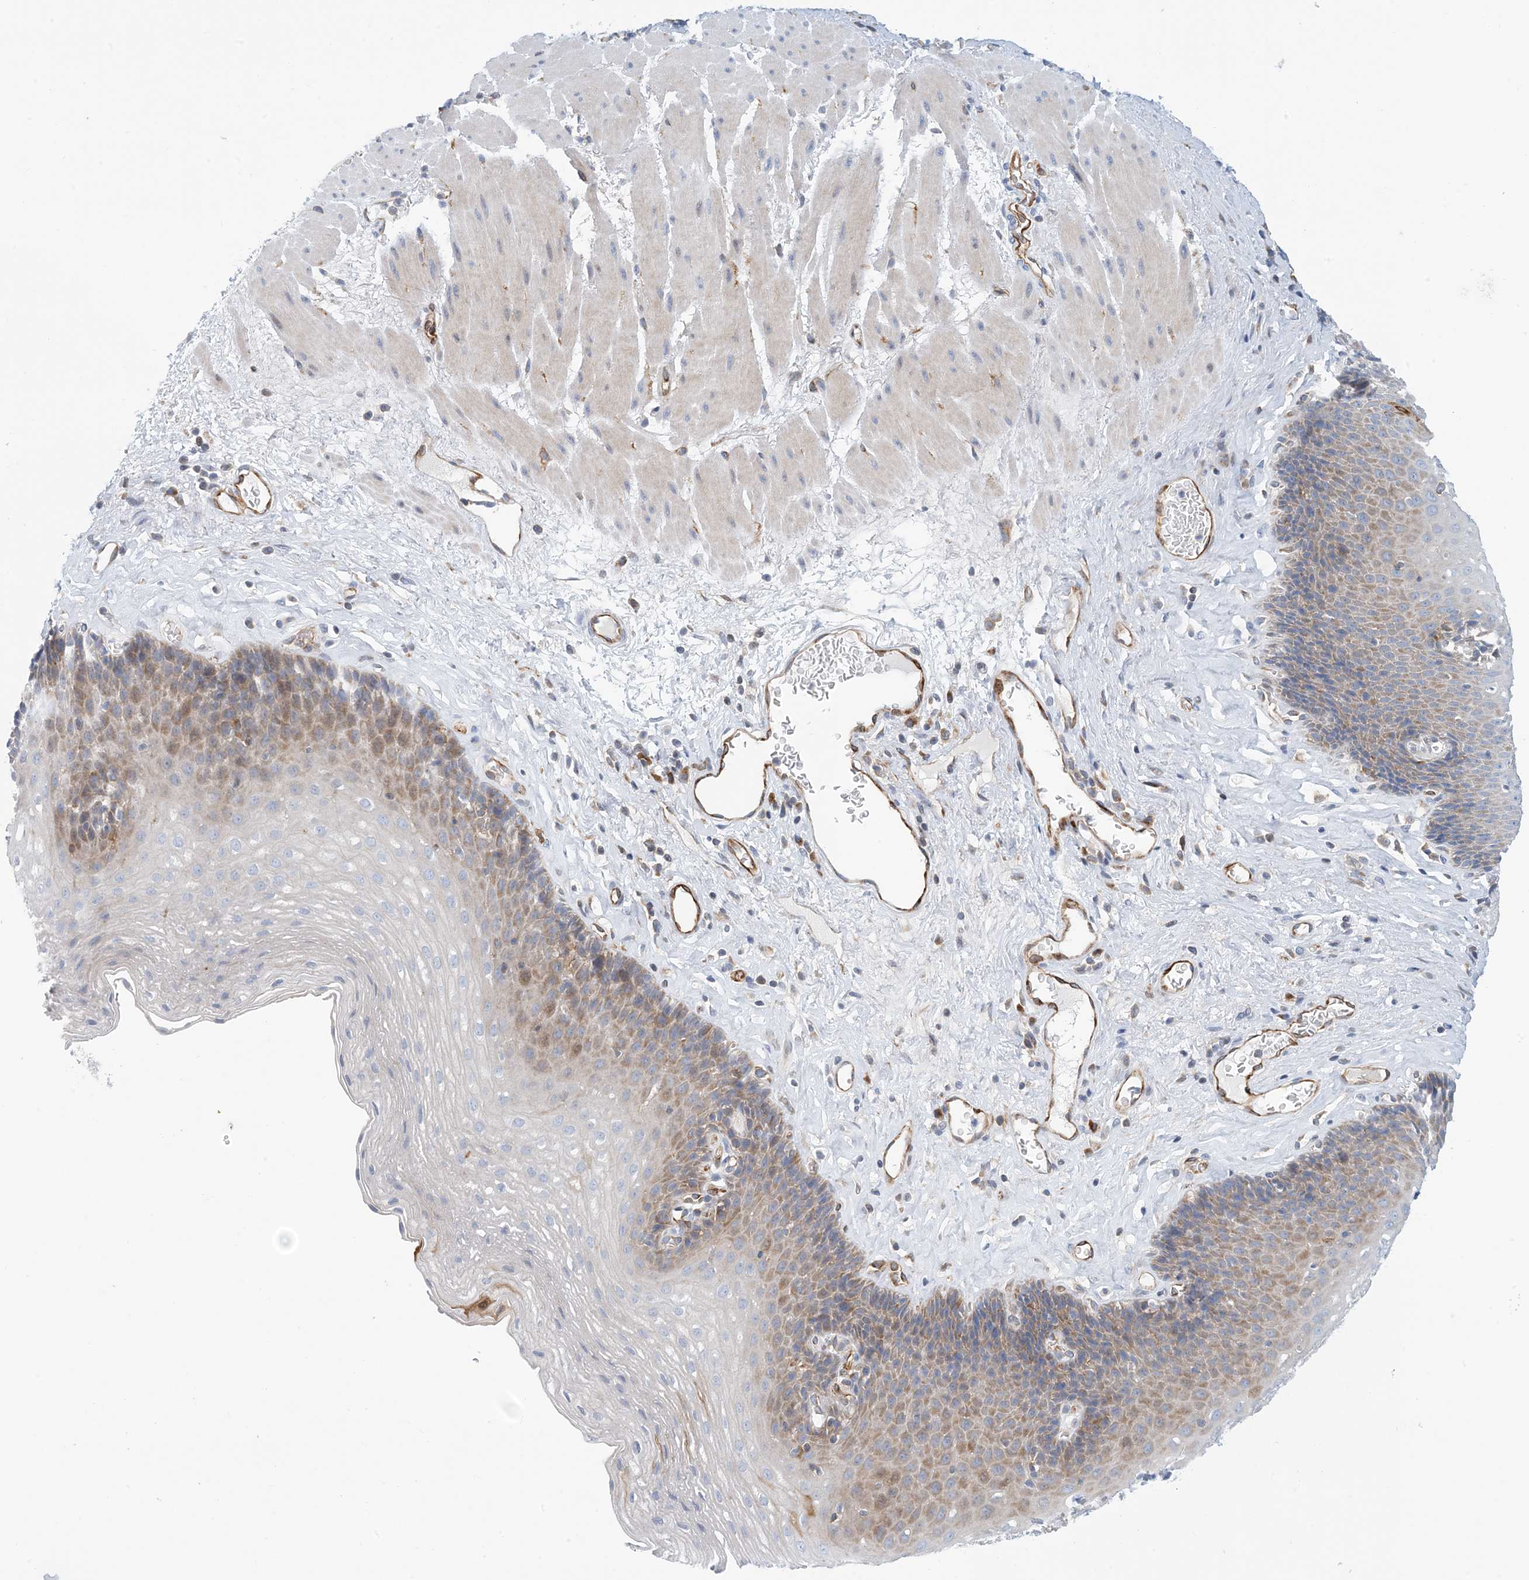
{"staining": {"intensity": "moderate", "quantity": "25%-75%", "location": "cytoplasmic/membranous"}, "tissue": "esophagus", "cell_type": "Squamous epithelial cells", "image_type": "normal", "snomed": [{"axis": "morphology", "description": "Normal tissue, NOS"}, {"axis": "topography", "description": "Esophagus"}], "caption": "Esophagus stained for a protein displays moderate cytoplasmic/membranous positivity in squamous epithelial cells. (DAB (3,3'-diaminobenzidine) IHC, brown staining for protein, blue staining for nuclei).", "gene": "PCDHA2", "patient": {"sex": "female", "age": 66}}